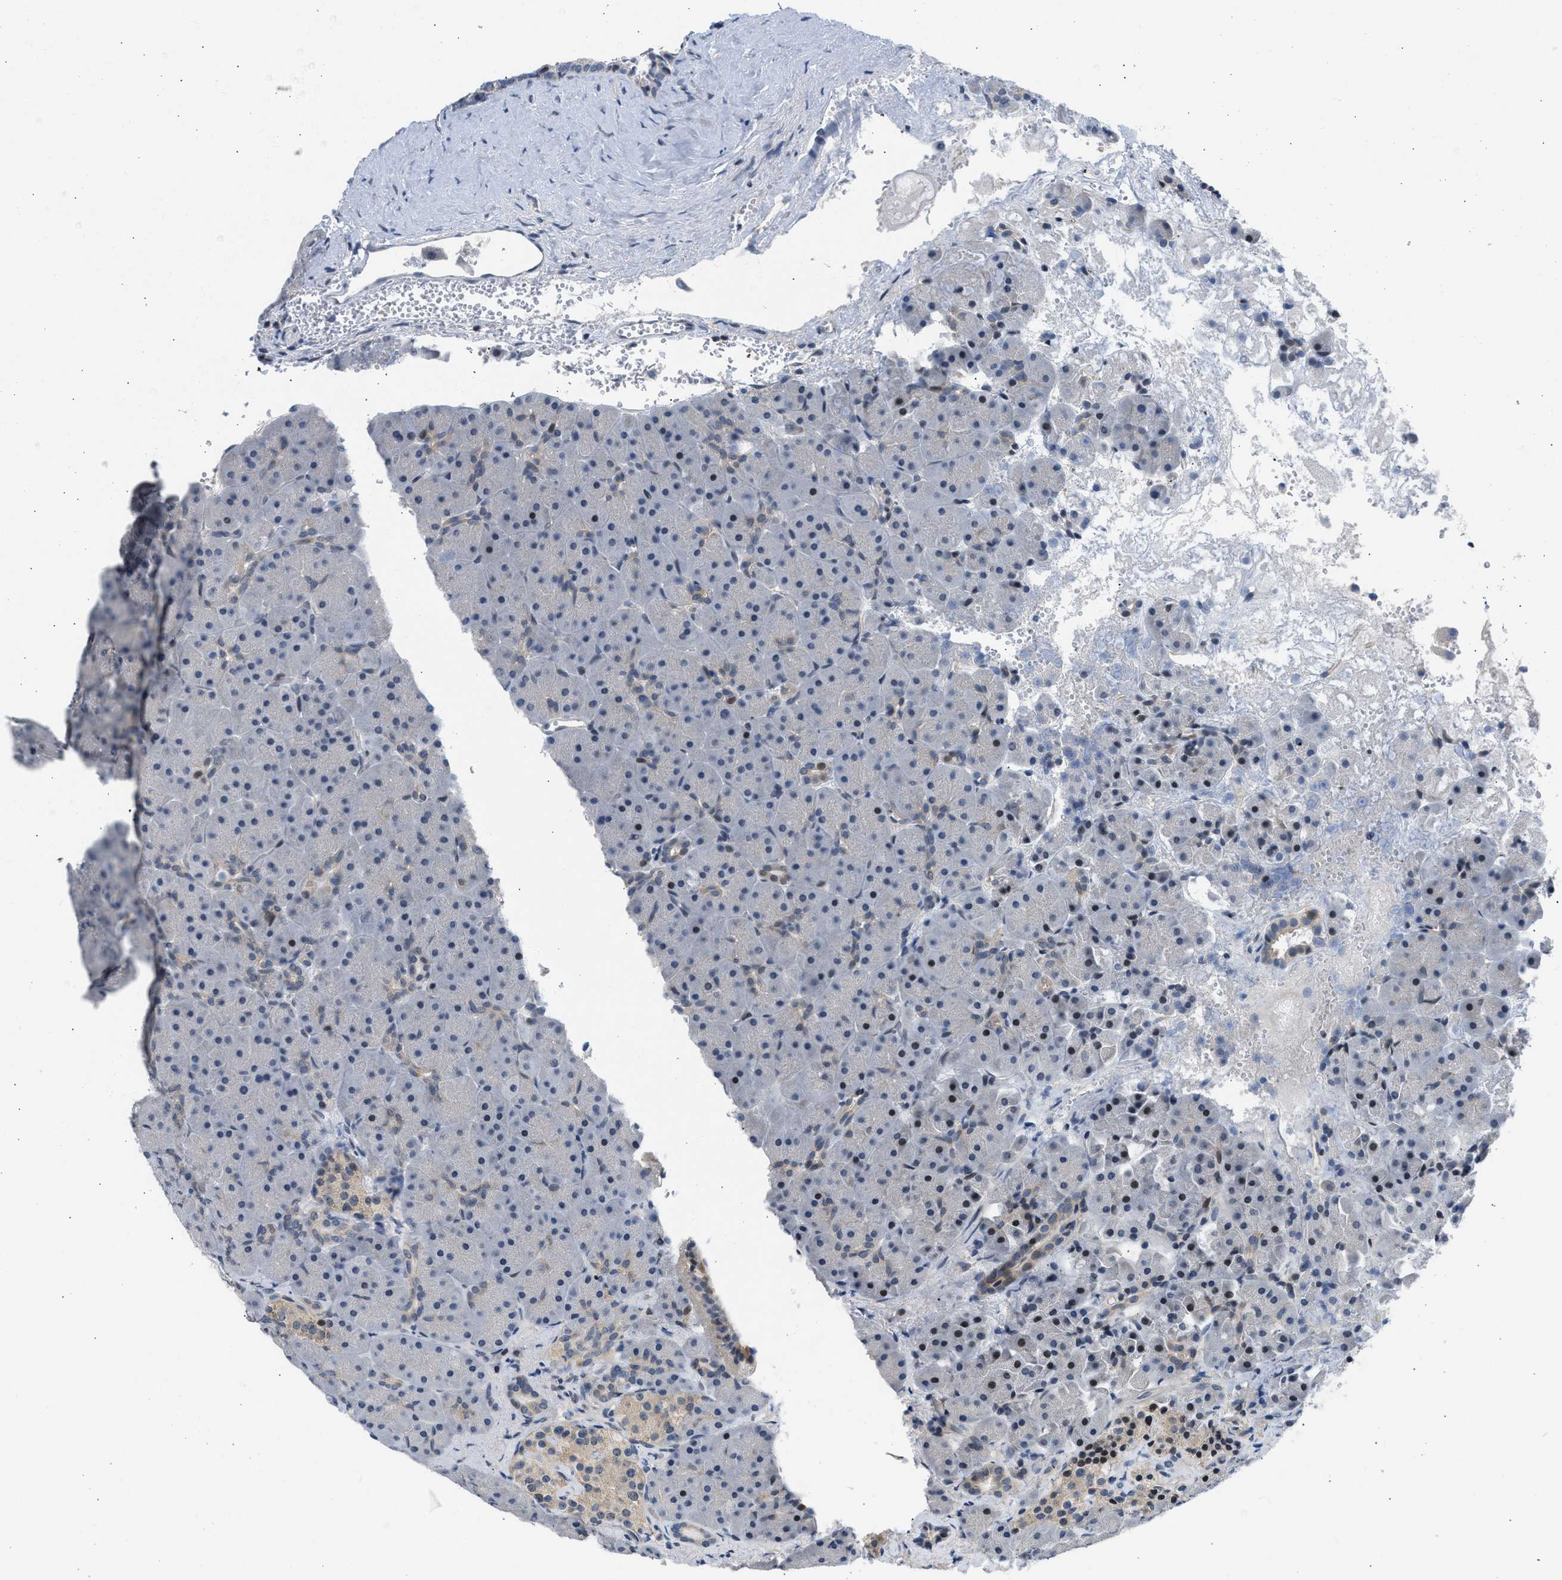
{"staining": {"intensity": "moderate", "quantity": "<25%", "location": "nuclear"}, "tissue": "pancreas", "cell_type": "Exocrine glandular cells", "image_type": "normal", "snomed": [{"axis": "morphology", "description": "Normal tissue, NOS"}, {"axis": "topography", "description": "Pancreas"}], "caption": "Brown immunohistochemical staining in normal pancreas reveals moderate nuclear expression in about <25% of exocrine glandular cells. (DAB IHC, brown staining for protein, blue staining for nuclei).", "gene": "OLIG3", "patient": {"sex": "male", "age": 66}}